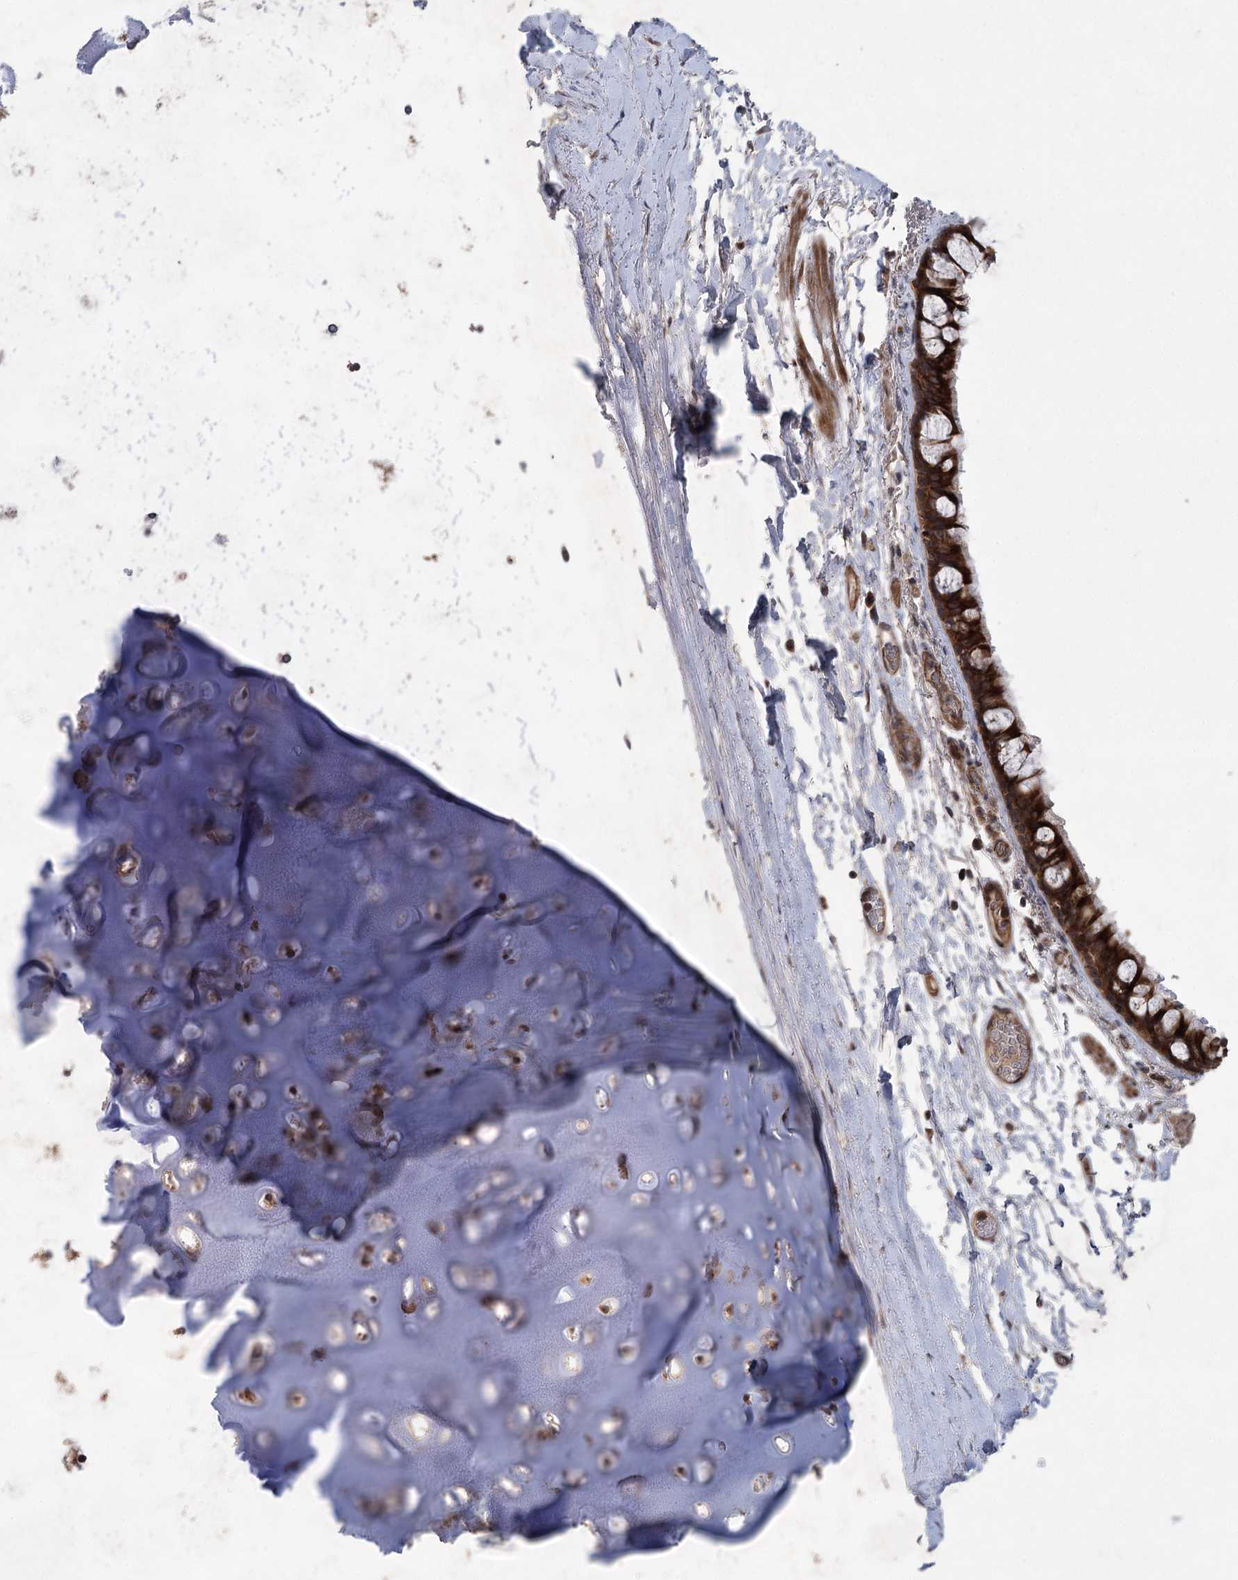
{"staining": {"intensity": "strong", "quantity": ">75%", "location": "cytoplasmic/membranous"}, "tissue": "bronchus", "cell_type": "Respiratory epithelial cells", "image_type": "normal", "snomed": [{"axis": "morphology", "description": "Normal tissue, NOS"}, {"axis": "topography", "description": "Cartilage tissue"}], "caption": "An image of human bronchus stained for a protein demonstrates strong cytoplasmic/membranous brown staining in respiratory epithelial cells. (Stains: DAB (3,3'-diaminobenzidine) in brown, nuclei in blue, Microscopy: brightfield microscopy at high magnification).", "gene": "METTL24", "patient": {"sex": "male", "age": 63}}